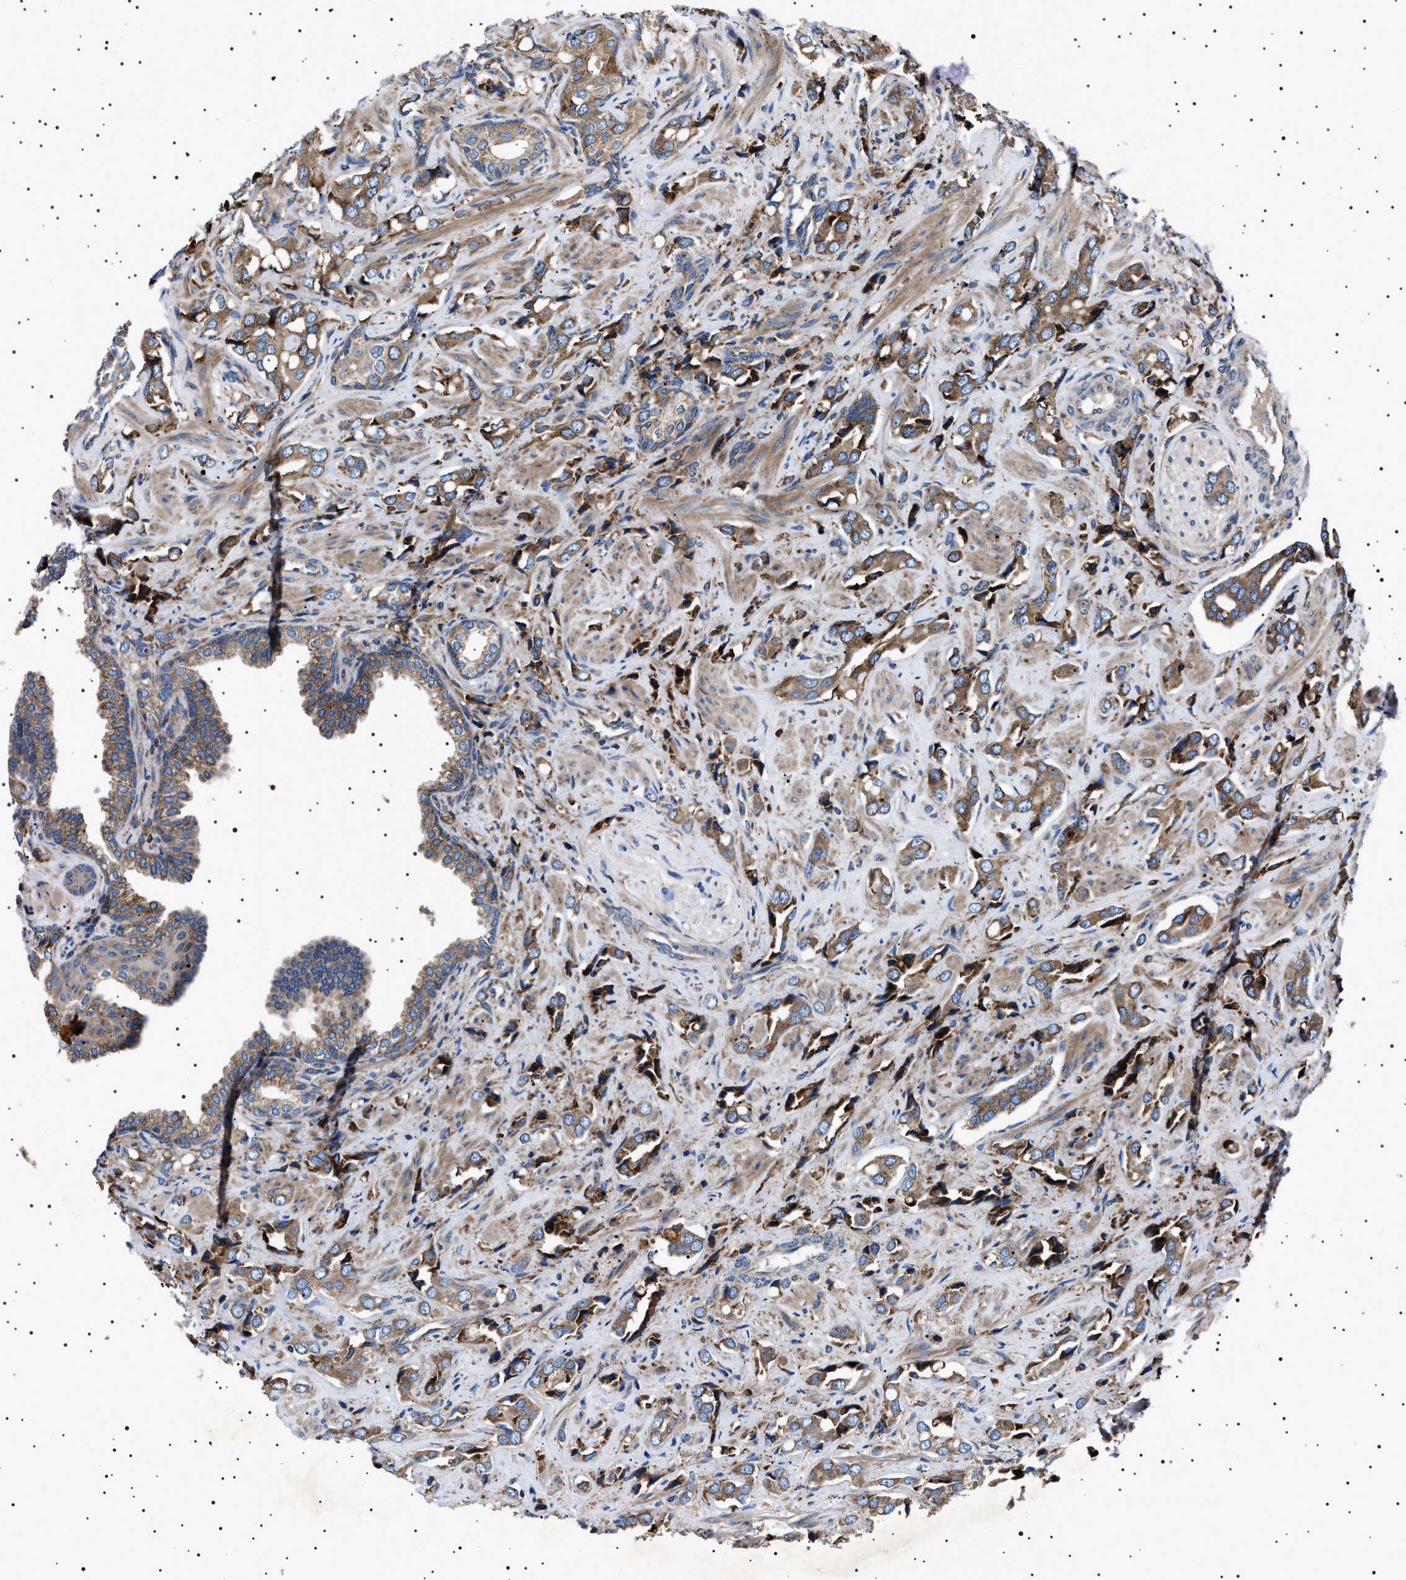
{"staining": {"intensity": "moderate", "quantity": ">75%", "location": "cytoplasmic/membranous"}, "tissue": "prostate cancer", "cell_type": "Tumor cells", "image_type": "cancer", "snomed": [{"axis": "morphology", "description": "Adenocarcinoma, High grade"}, {"axis": "topography", "description": "Prostate"}], "caption": "Moderate cytoplasmic/membranous expression is appreciated in approximately >75% of tumor cells in prostate cancer (adenocarcinoma (high-grade)).", "gene": "TOP1MT", "patient": {"sex": "male", "age": 52}}